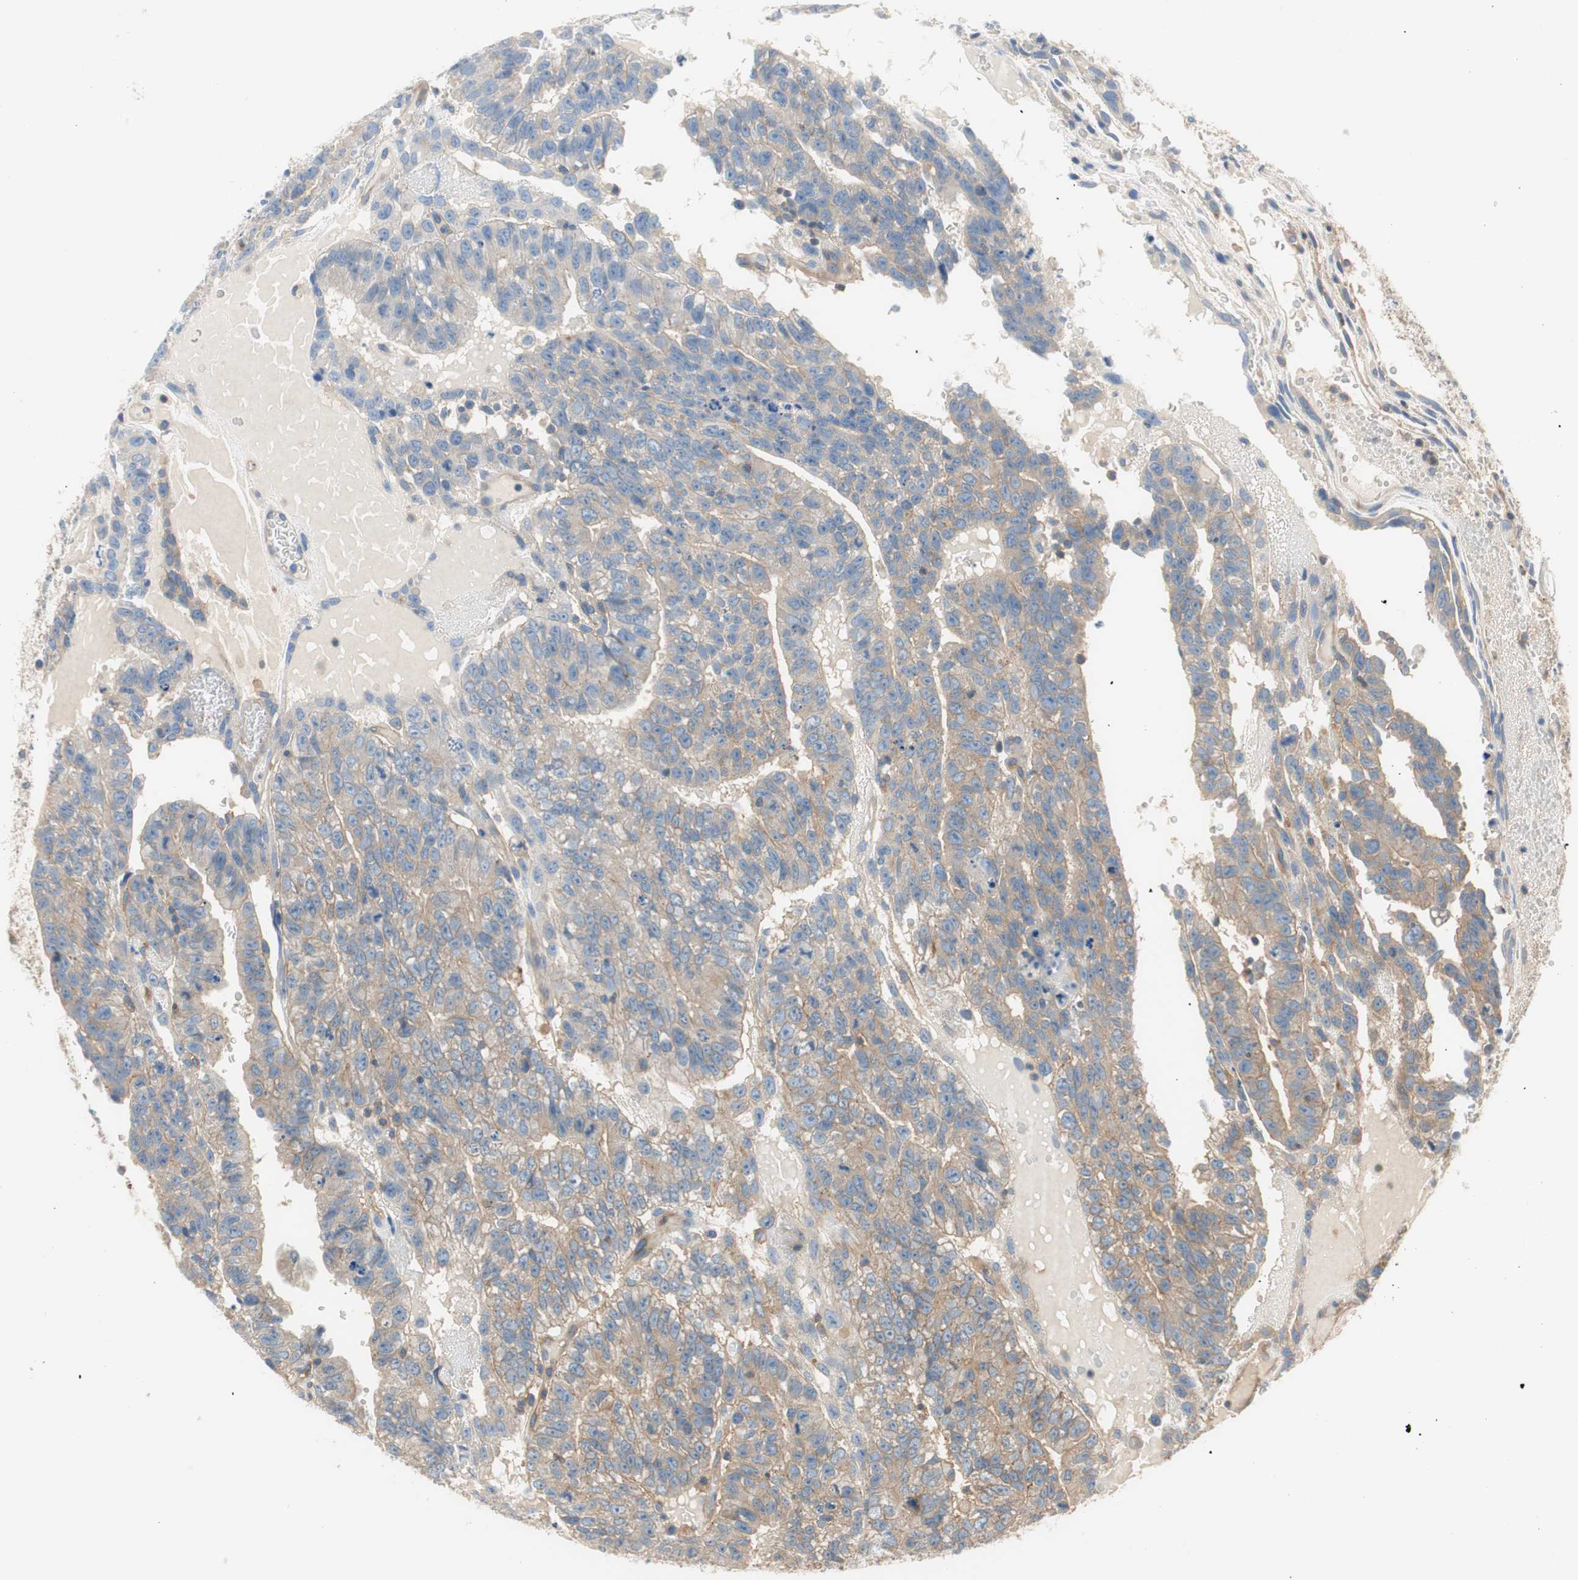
{"staining": {"intensity": "weak", "quantity": ">75%", "location": "cytoplasmic/membranous"}, "tissue": "testis cancer", "cell_type": "Tumor cells", "image_type": "cancer", "snomed": [{"axis": "morphology", "description": "Seminoma, NOS"}, {"axis": "morphology", "description": "Carcinoma, Embryonal, NOS"}, {"axis": "topography", "description": "Testis"}], "caption": "A low amount of weak cytoplasmic/membranous positivity is present in approximately >75% of tumor cells in testis cancer (seminoma) tissue.", "gene": "IL1RL1", "patient": {"sex": "male", "age": 52}}